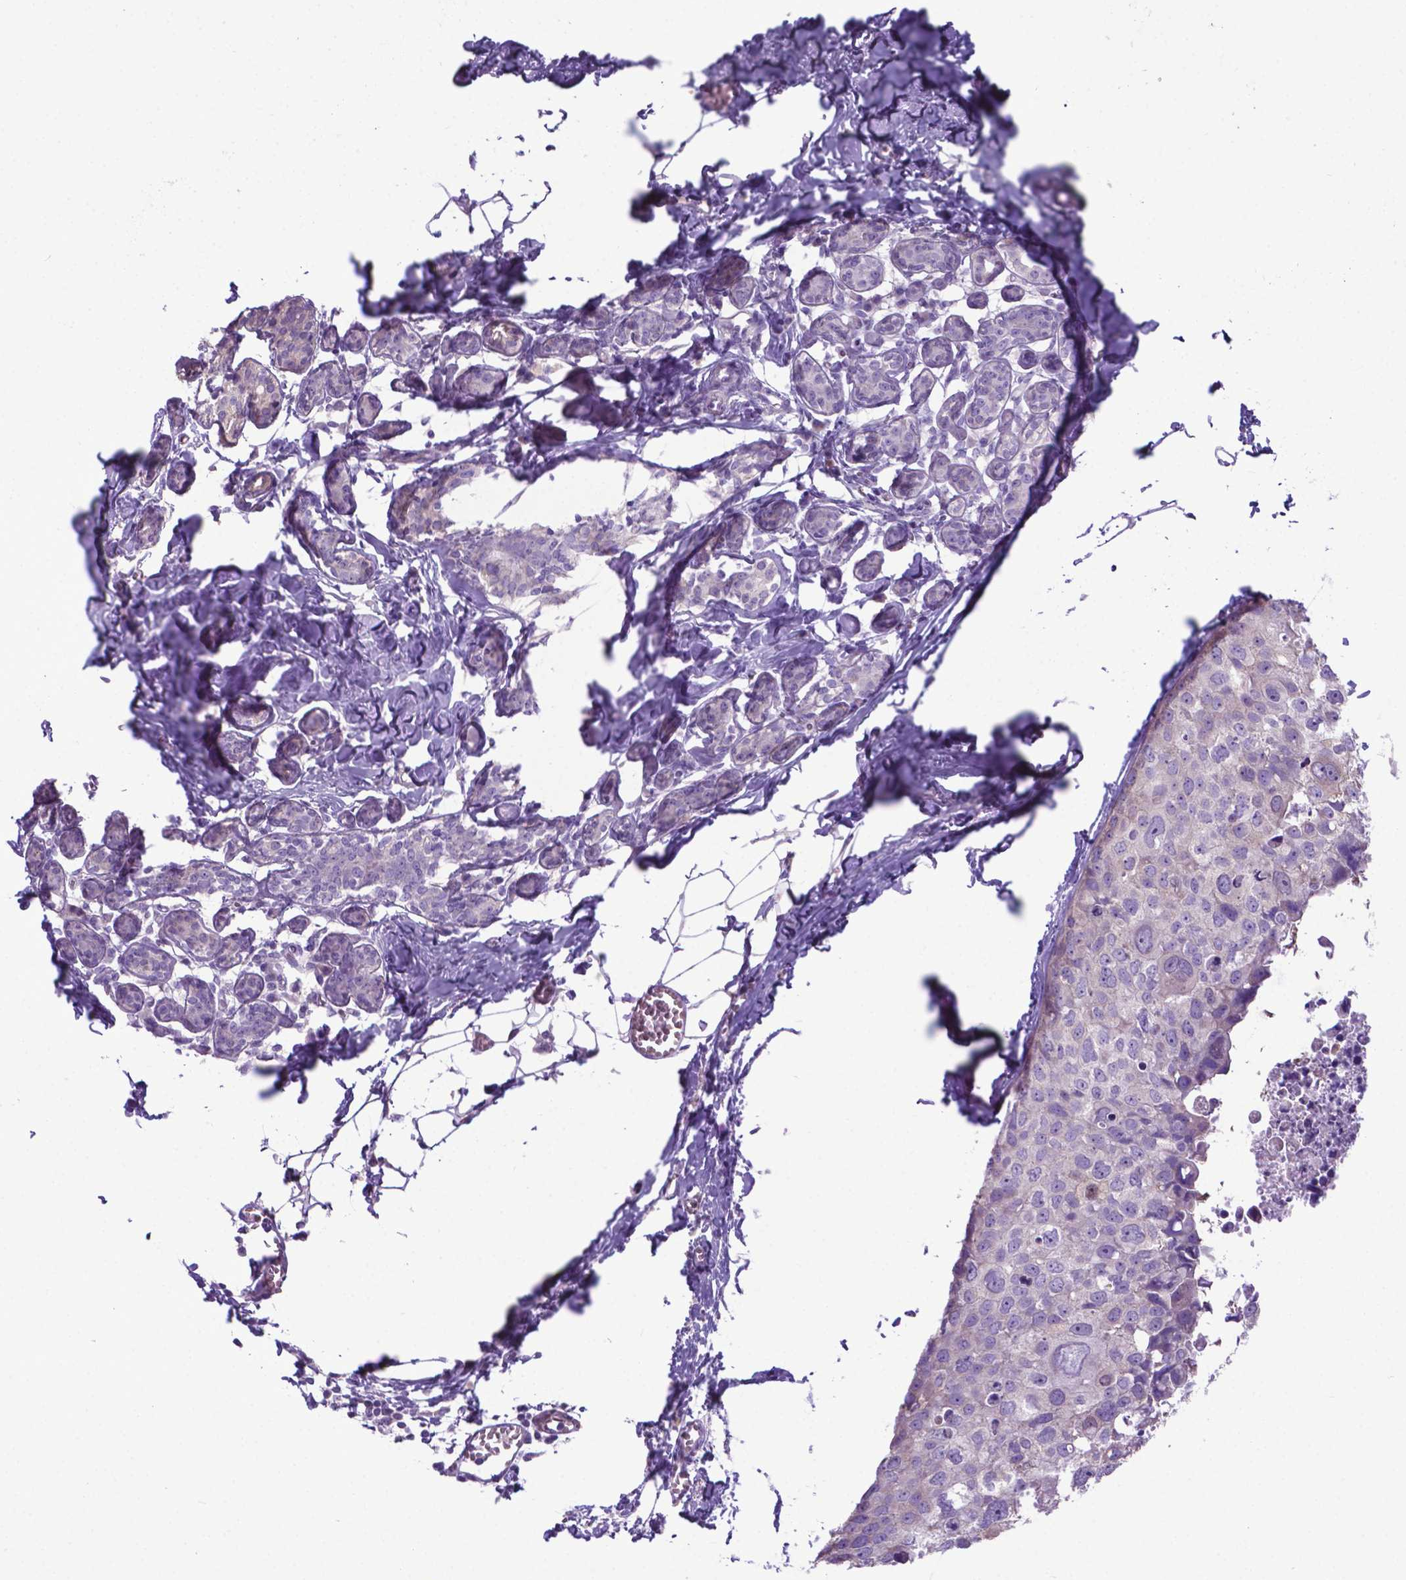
{"staining": {"intensity": "negative", "quantity": "none", "location": "none"}, "tissue": "breast cancer", "cell_type": "Tumor cells", "image_type": "cancer", "snomed": [{"axis": "morphology", "description": "Duct carcinoma"}, {"axis": "topography", "description": "Breast"}], "caption": "Human breast cancer stained for a protein using IHC reveals no positivity in tumor cells.", "gene": "ADRA2B", "patient": {"sex": "female", "age": 38}}